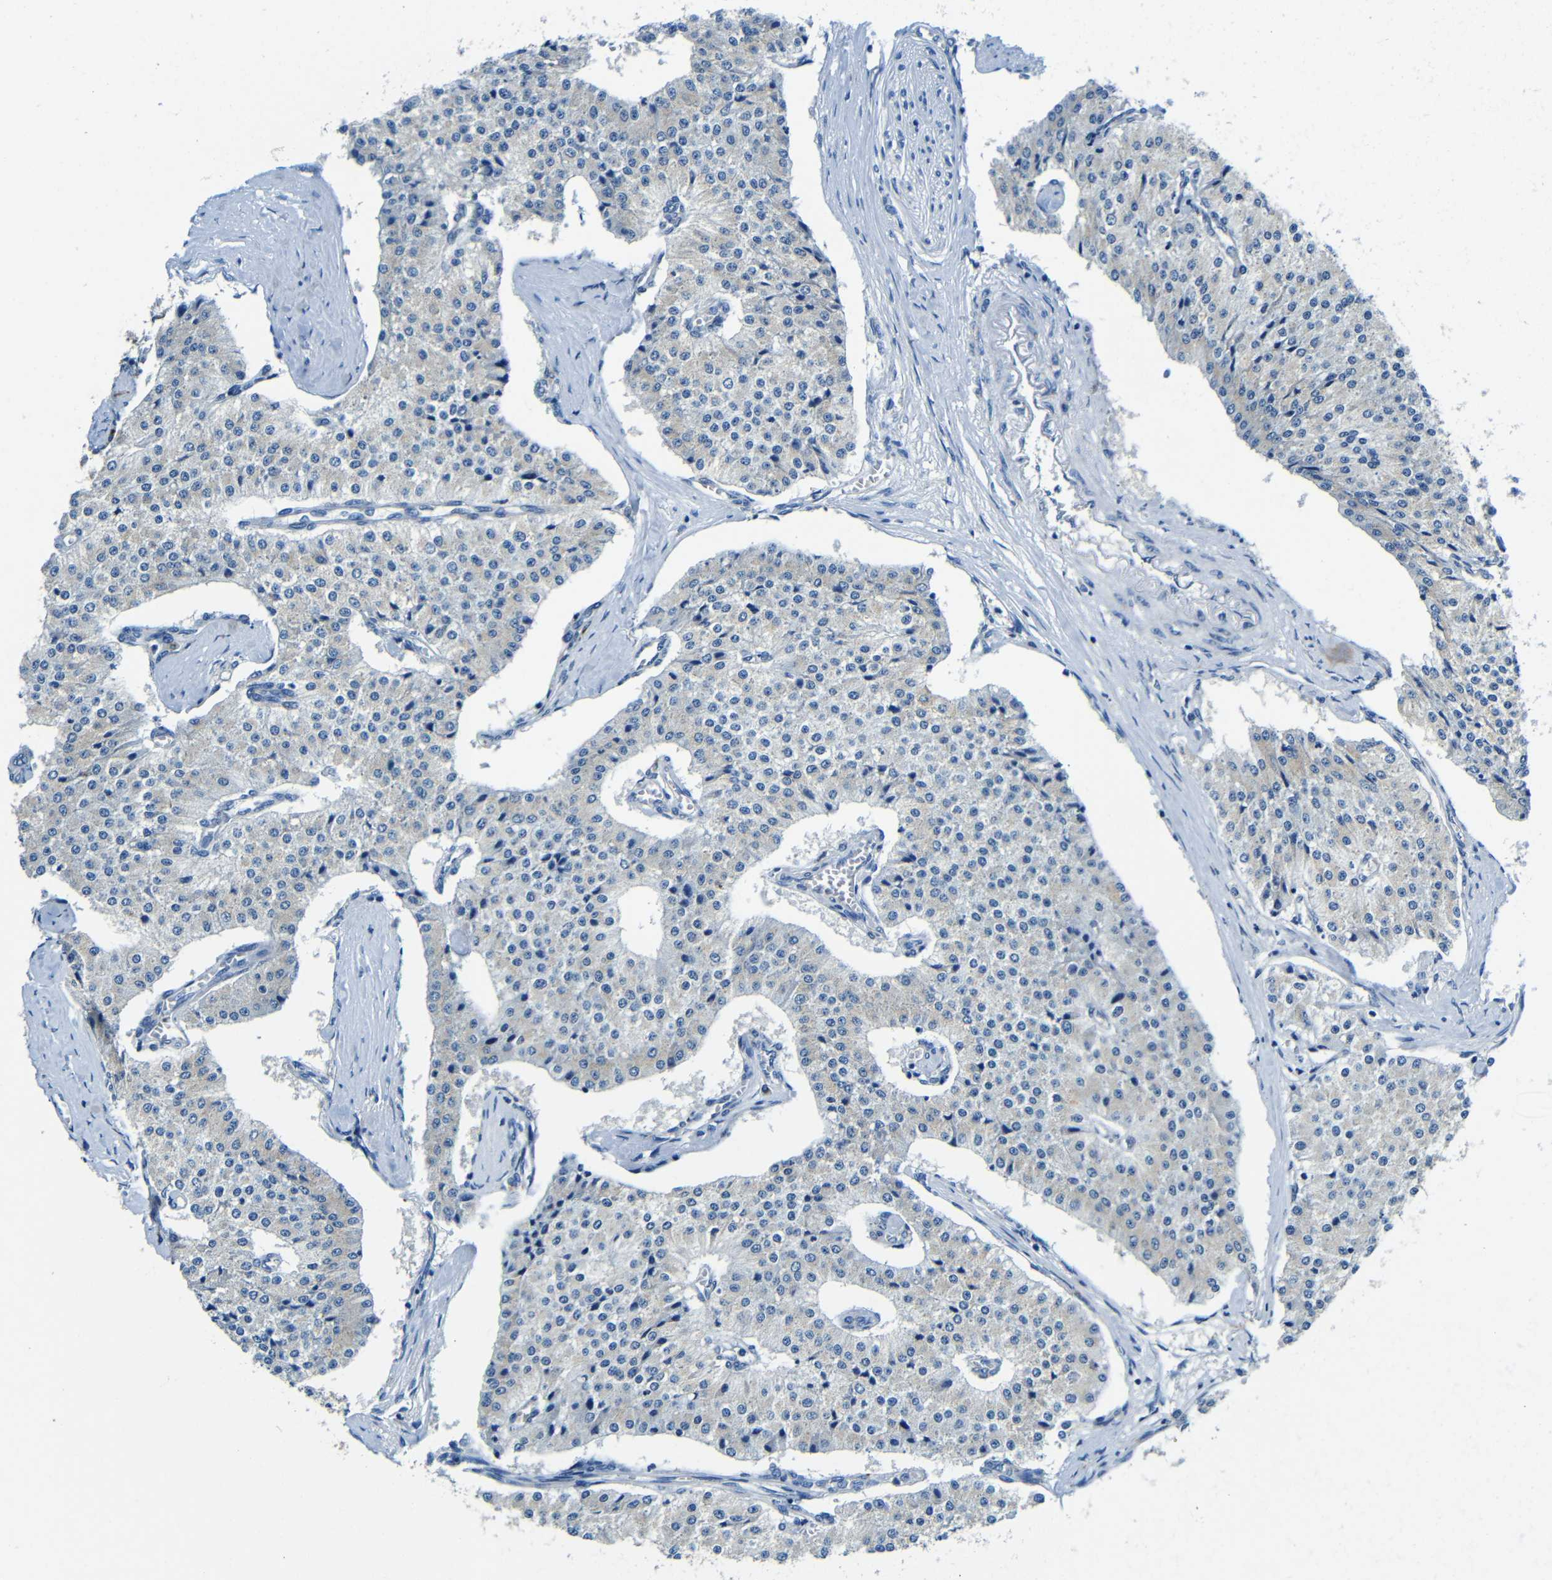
{"staining": {"intensity": "negative", "quantity": "none", "location": "none"}, "tissue": "carcinoid", "cell_type": "Tumor cells", "image_type": "cancer", "snomed": [{"axis": "morphology", "description": "Carcinoid, malignant, NOS"}, {"axis": "topography", "description": "Colon"}], "caption": "Tumor cells show no significant protein expression in carcinoid (malignant).", "gene": "USO1", "patient": {"sex": "female", "age": 52}}